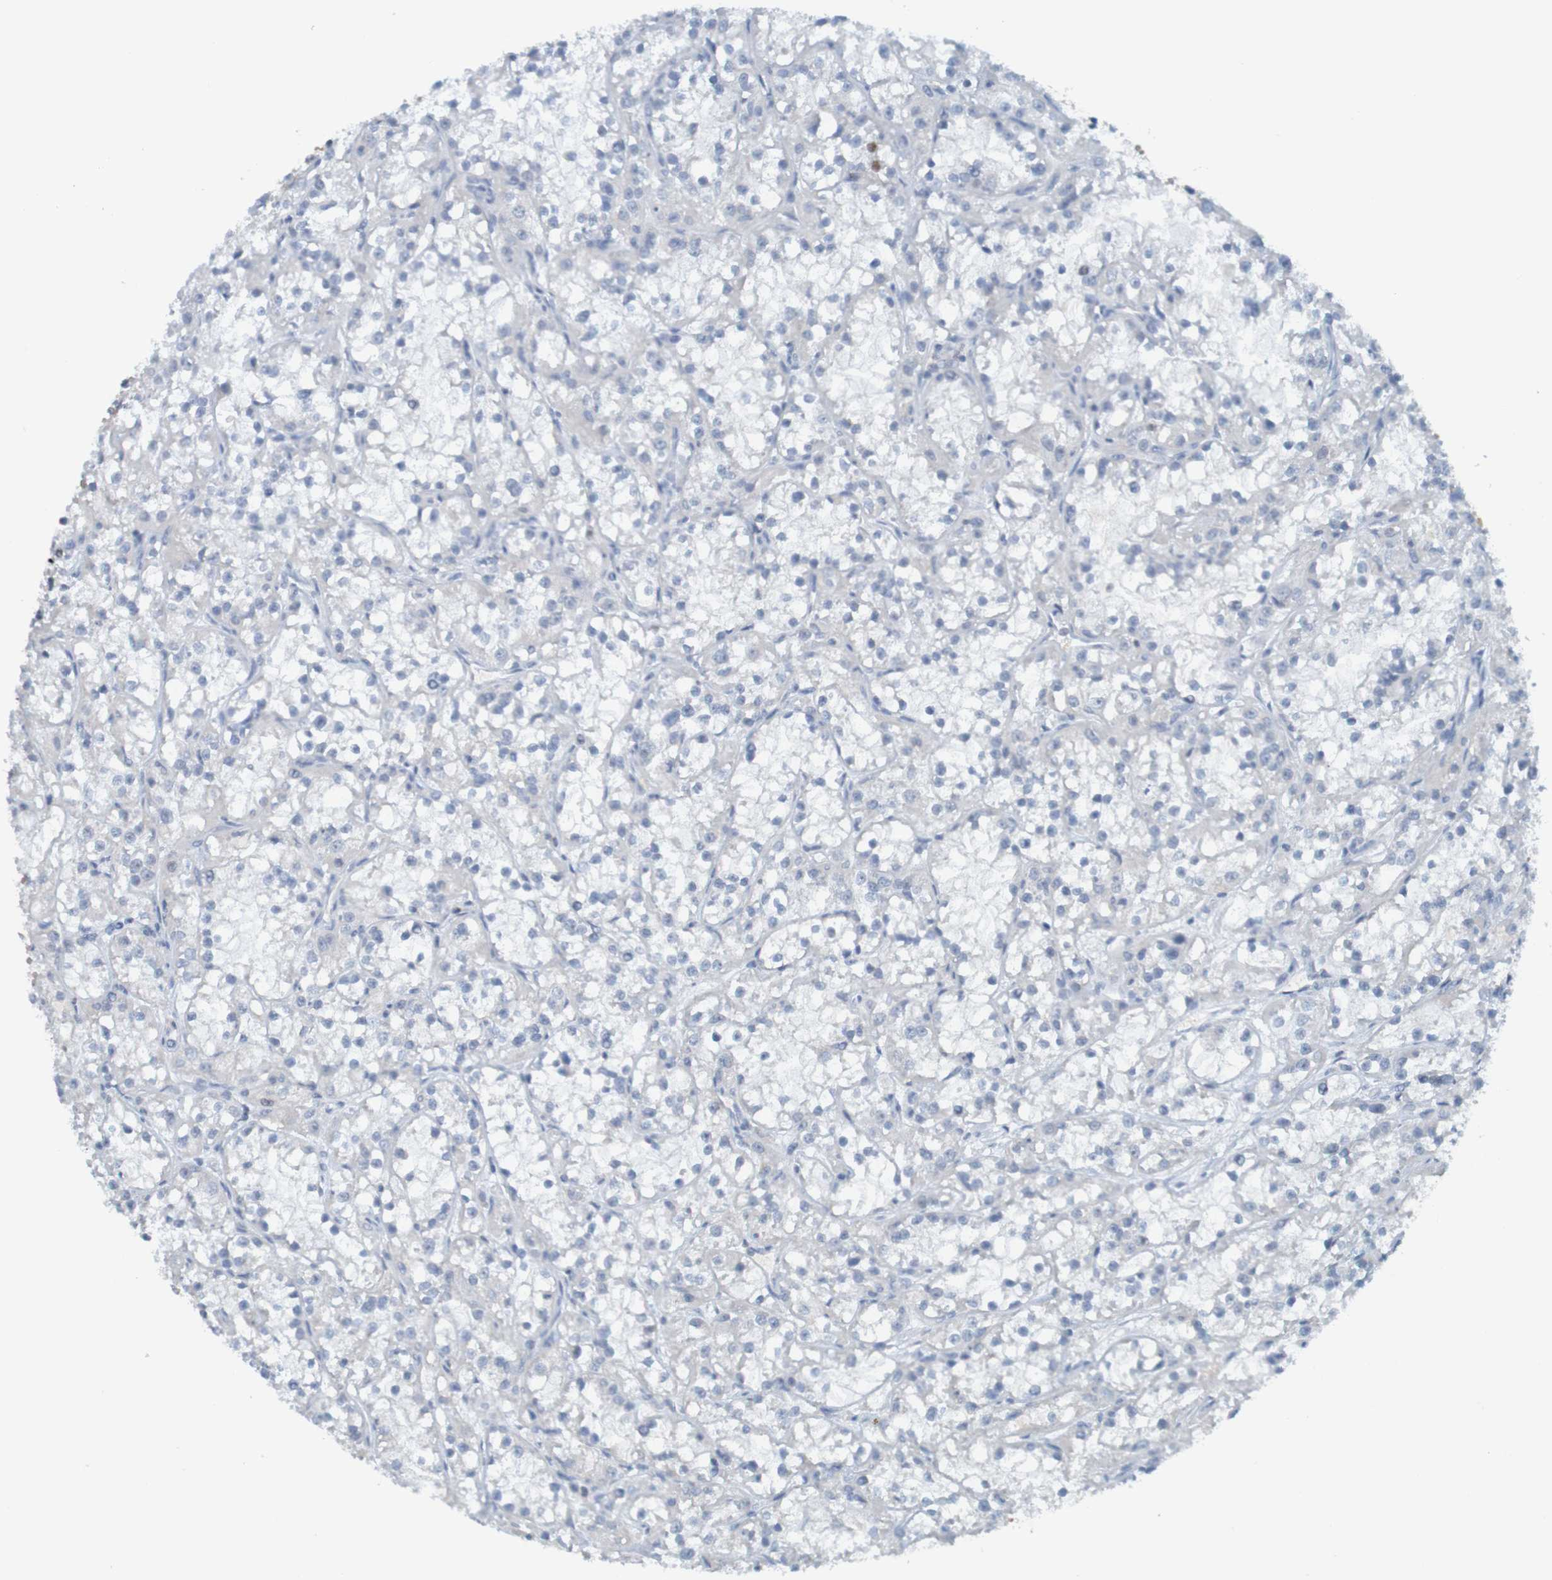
{"staining": {"intensity": "negative", "quantity": "none", "location": "none"}, "tissue": "renal cancer", "cell_type": "Tumor cells", "image_type": "cancer", "snomed": [{"axis": "morphology", "description": "Adenocarcinoma, NOS"}, {"axis": "topography", "description": "Kidney"}], "caption": "DAB (3,3'-diaminobenzidine) immunohistochemical staining of renal cancer (adenocarcinoma) shows no significant staining in tumor cells.", "gene": "USP36", "patient": {"sex": "female", "age": 52}}